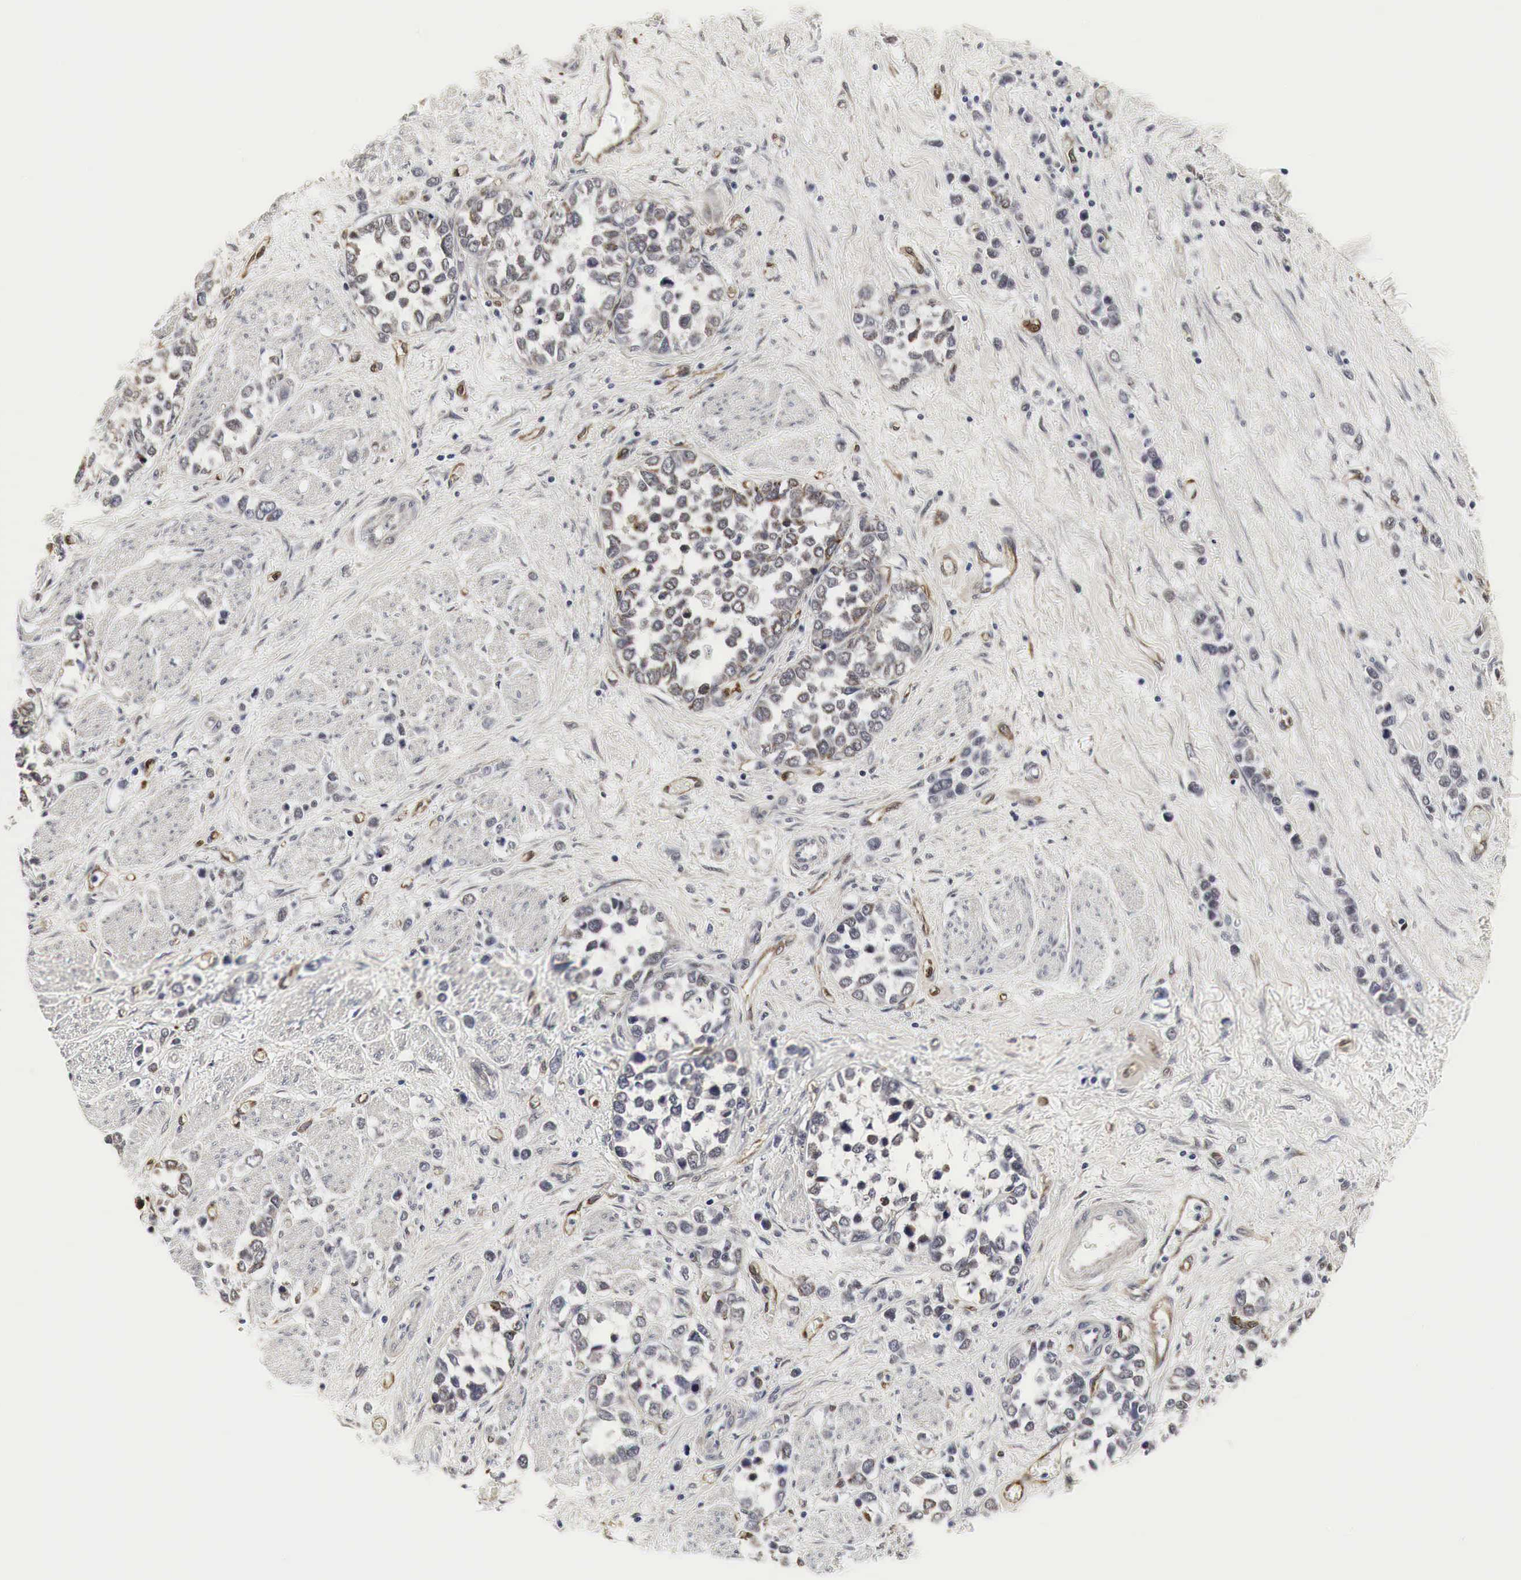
{"staining": {"intensity": "weak", "quantity": "25%-75%", "location": "cytoplasmic/membranous"}, "tissue": "stomach cancer", "cell_type": "Tumor cells", "image_type": "cancer", "snomed": [{"axis": "morphology", "description": "Adenocarcinoma, NOS"}, {"axis": "topography", "description": "Stomach, upper"}], "caption": "About 25%-75% of tumor cells in human stomach adenocarcinoma show weak cytoplasmic/membranous protein expression as visualized by brown immunohistochemical staining.", "gene": "SPIN1", "patient": {"sex": "male", "age": 76}}